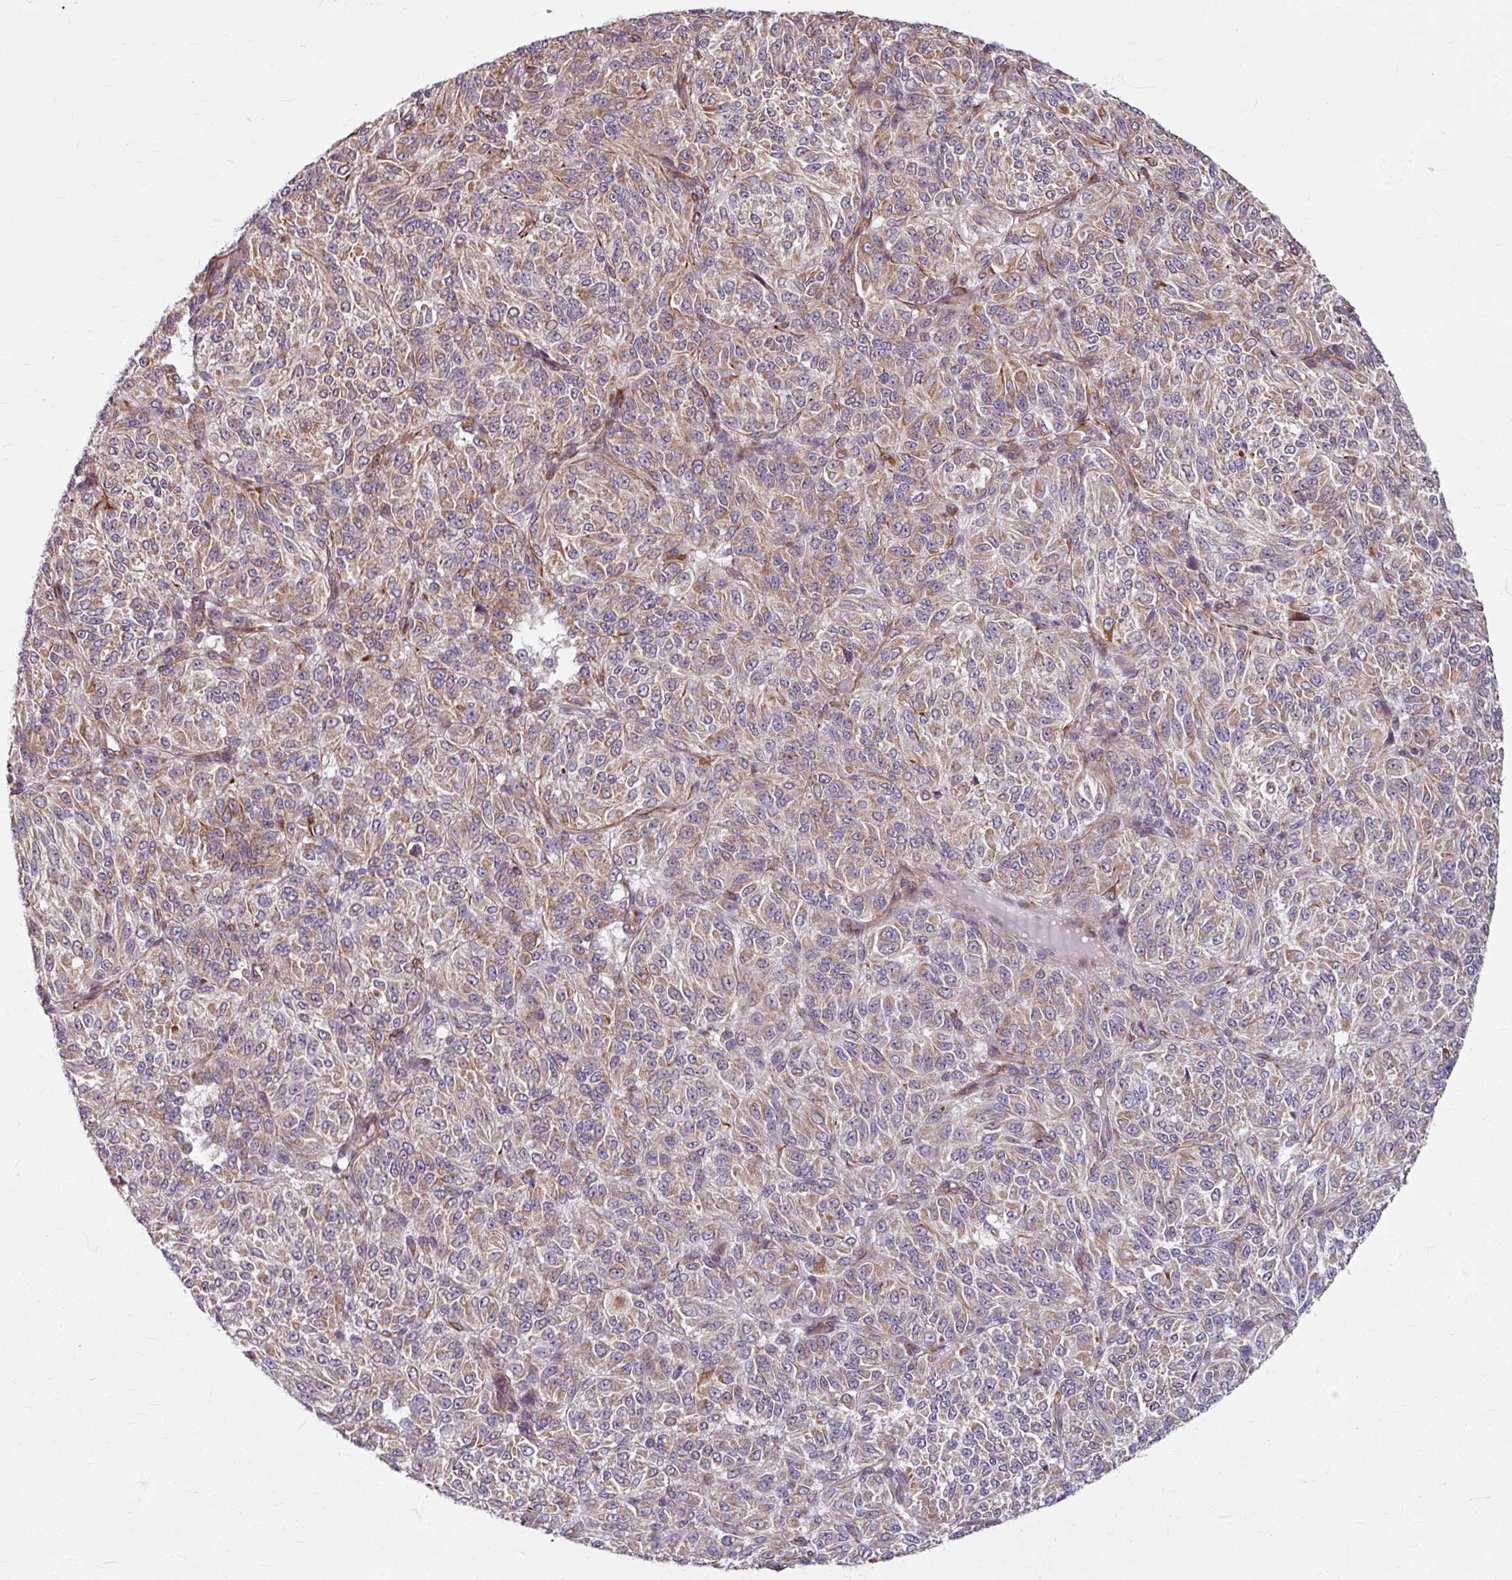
{"staining": {"intensity": "weak", "quantity": ">75%", "location": "cytoplasmic/membranous"}, "tissue": "melanoma", "cell_type": "Tumor cells", "image_type": "cancer", "snomed": [{"axis": "morphology", "description": "Malignant melanoma, Metastatic site"}, {"axis": "topography", "description": "Brain"}], "caption": "Melanoma stained for a protein displays weak cytoplasmic/membranous positivity in tumor cells.", "gene": "DAAM2", "patient": {"sex": "female", "age": 56}}